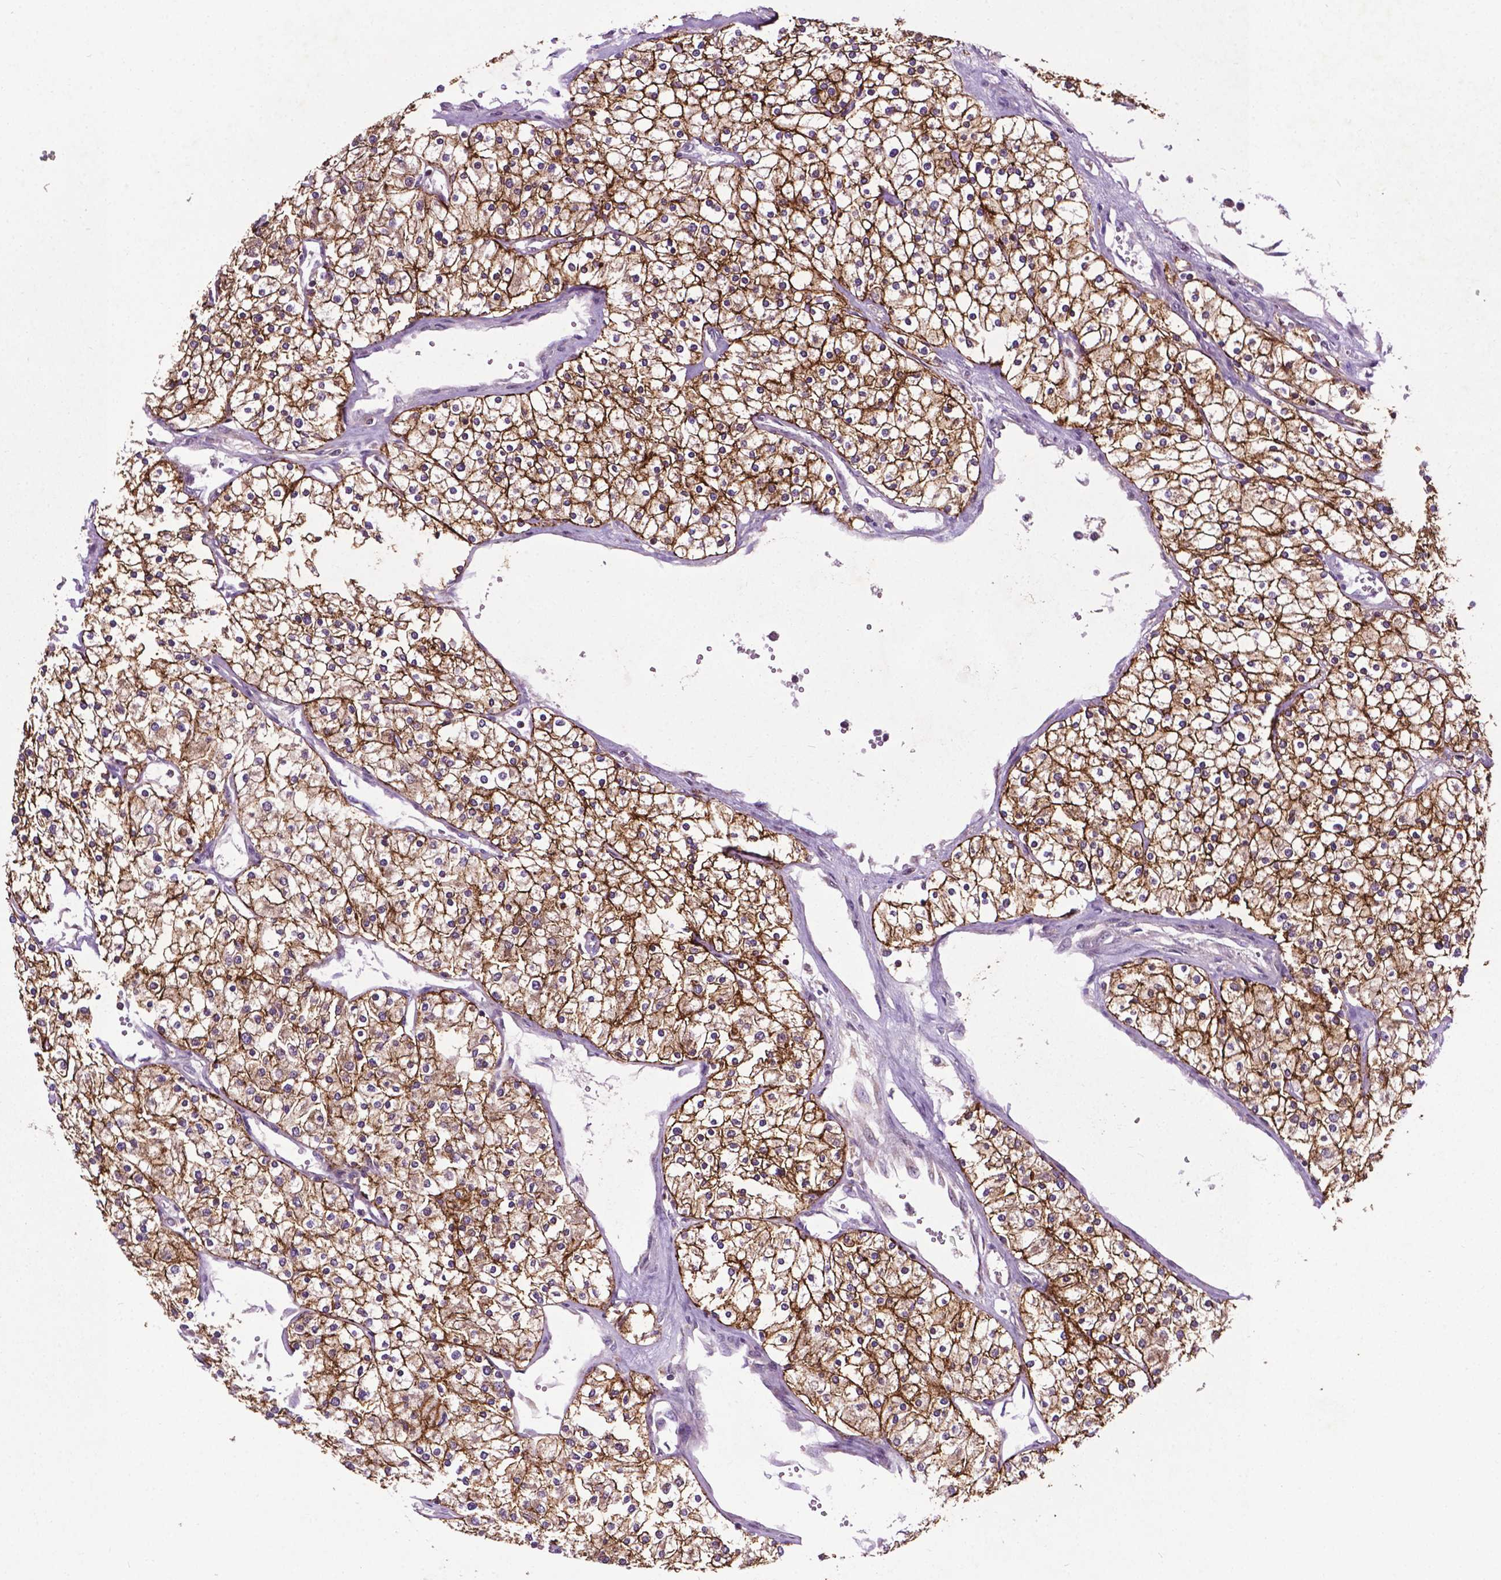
{"staining": {"intensity": "strong", "quantity": ">75%", "location": "cytoplasmic/membranous"}, "tissue": "renal cancer", "cell_type": "Tumor cells", "image_type": "cancer", "snomed": [{"axis": "morphology", "description": "Adenocarcinoma, NOS"}, {"axis": "topography", "description": "Kidney"}], "caption": "Immunohistochemical staining of human renal adenocarcinoma reveals strong cytoplasmic/membranous protein expression in about >75% of tumor cells. (brown staining indicates protein expression, while blue staining denotes nuclei).", "gene": "SPNS2", "patient": {"sex": "male", "age": 80}}